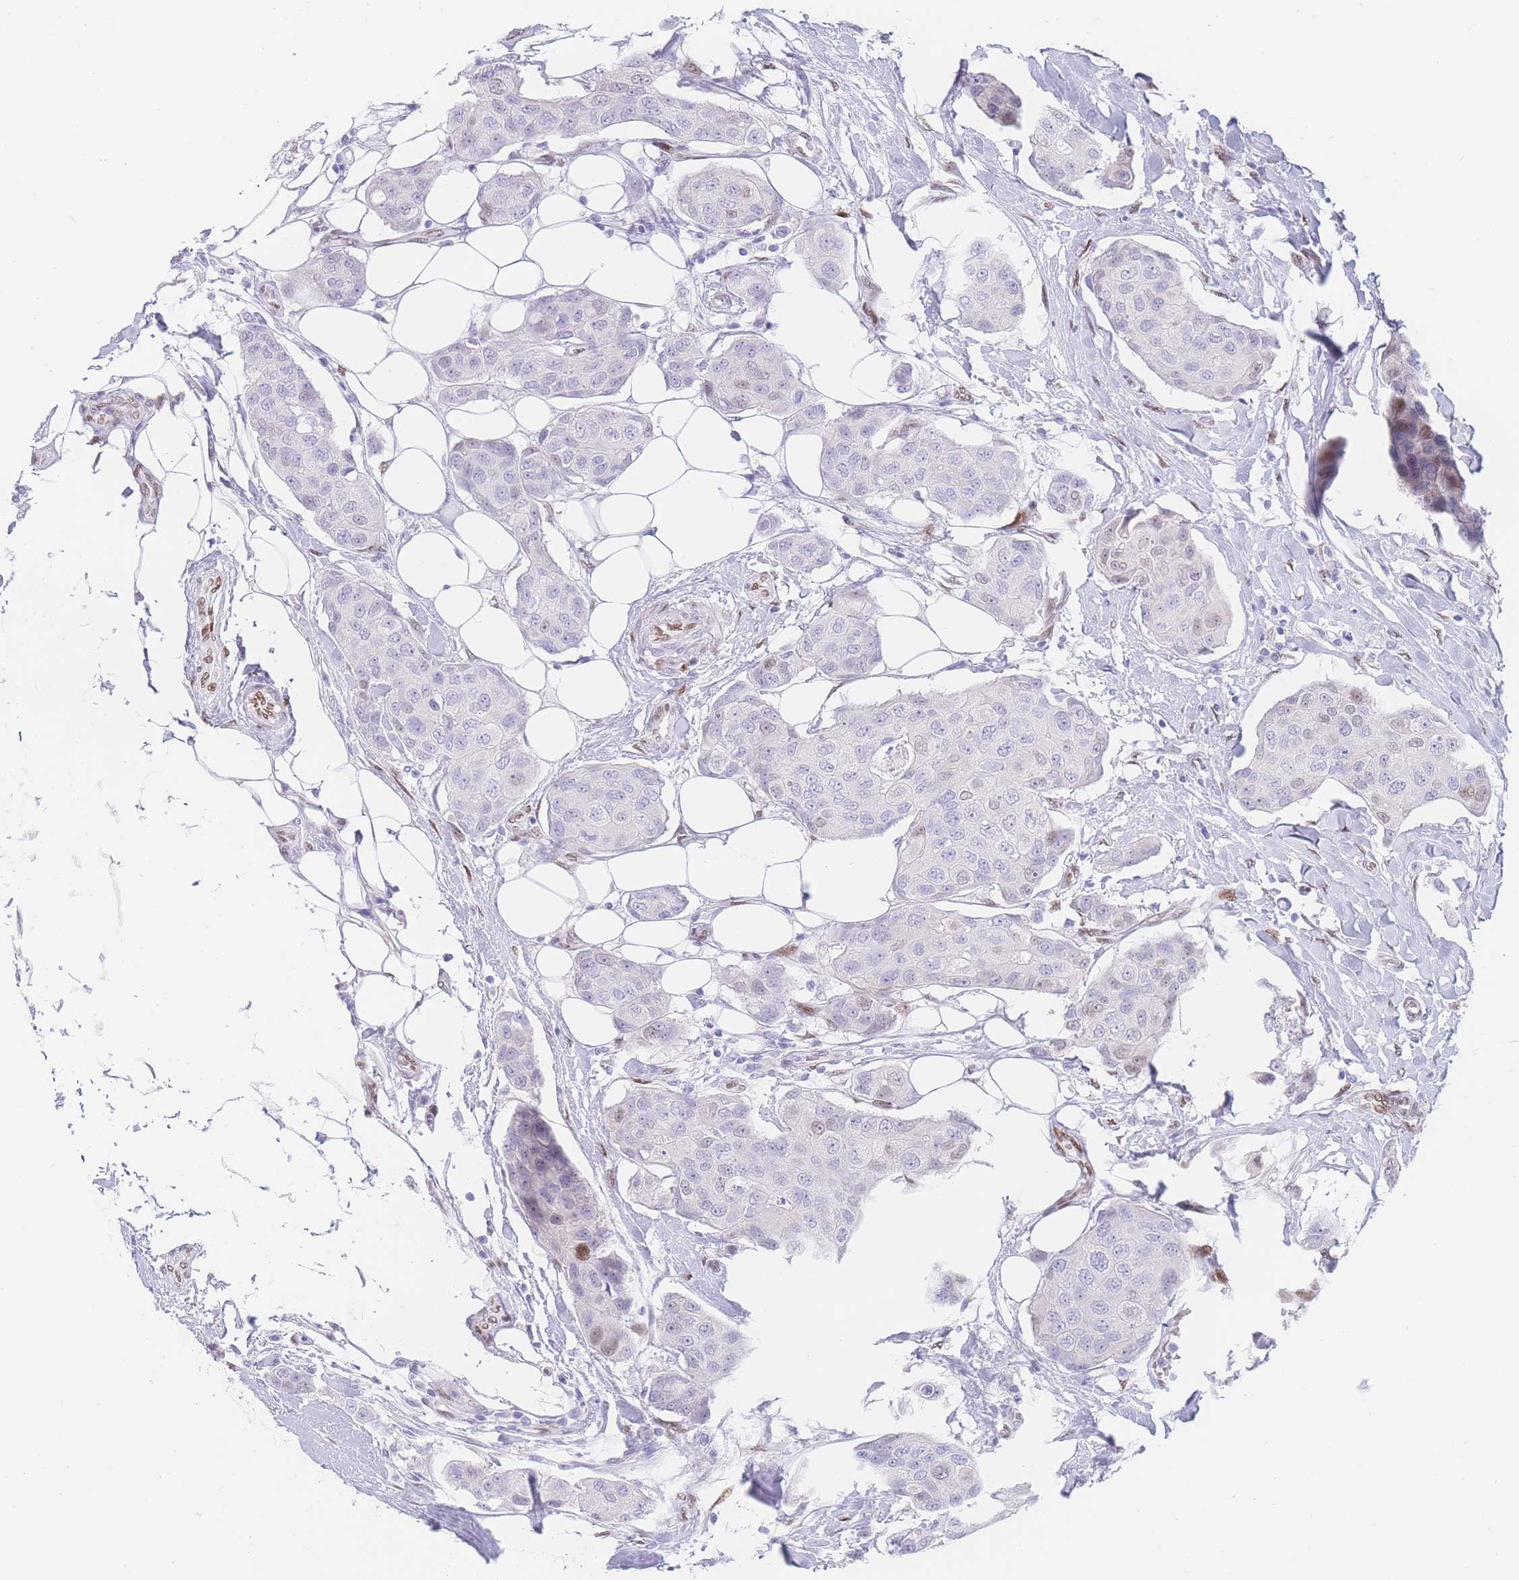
{"staining": {"intensity": "weak", "quantity": "<25%", "location": "nuclear"}, "tissue": "breast cancer", "cell_type": "Tumor cells", "image_type": "cancer", "snomed": [{"axis": "morphology", "description": "Duct carcinoma"}, {"axis": "topography", "description": "Breast"}, {"axis": "topography", "description": "Lymph node"}], "caption": "The histopathology image exhibits no staining of tumor cells in breast cancer (infiltrating ductal carcinoma). (DAB immunohistochemistry visualized using brightfield microscopy, high magnification).", "gene": "PSMB5", "patient": {"sex": "female", "age": 80}}